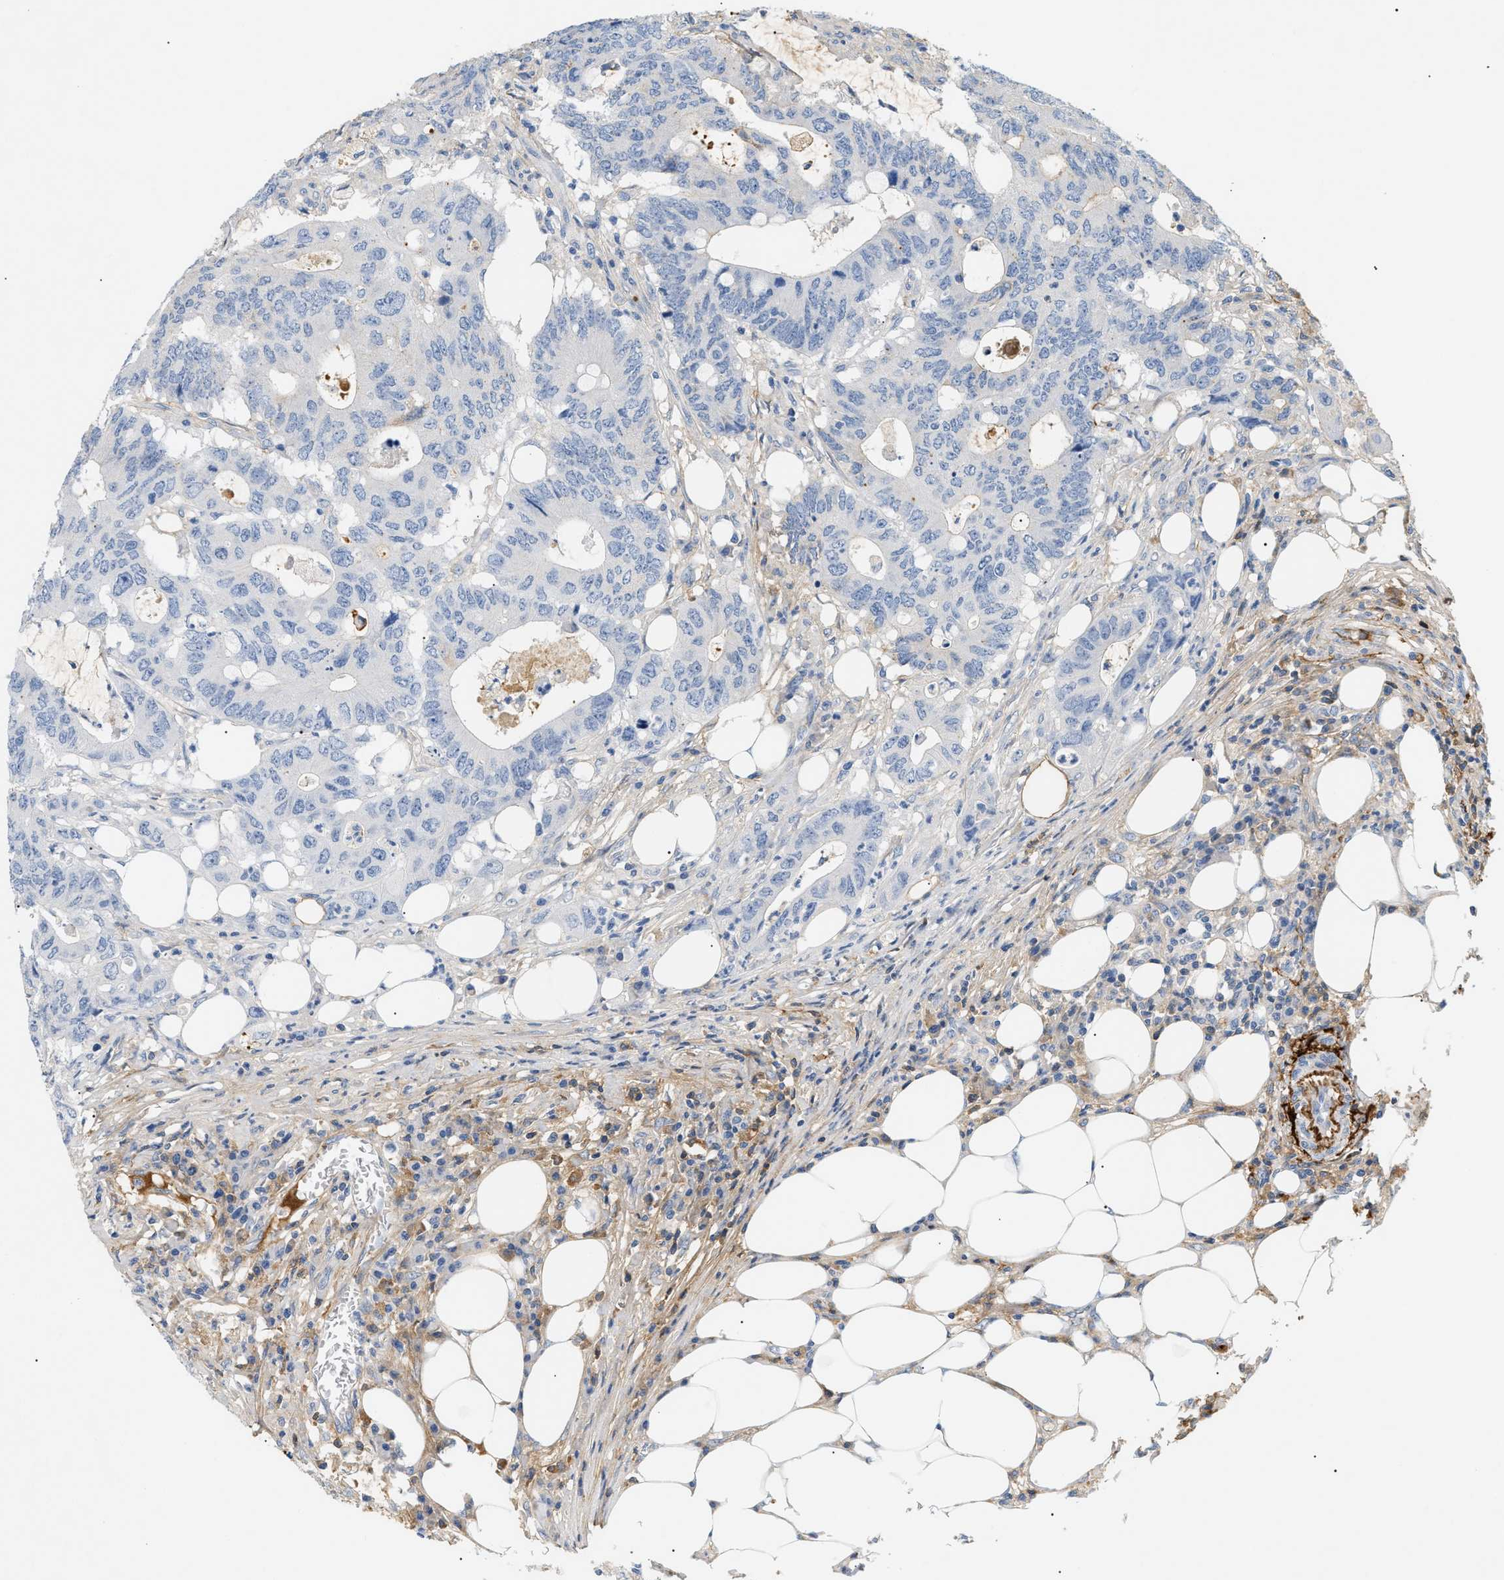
{"staining": {"intensity": "negative", "quantity": "none", "location": "none"}, "tissue": "colorectal cancer", "cell_type": "Tumor cells", "image_type": "cancer", "snomed": [{"axis": "morphology", "description": "Adenocarcinoma, NOS"}, {"axis": "topography", "description": "Colon"}], "caption": "A histopathology image of colorectal adenocarcinoma stained for a protein exhibits no brown staining in tumor cells.", "gene": "CFH", "patient": {"sex": "male", "age": 71}}